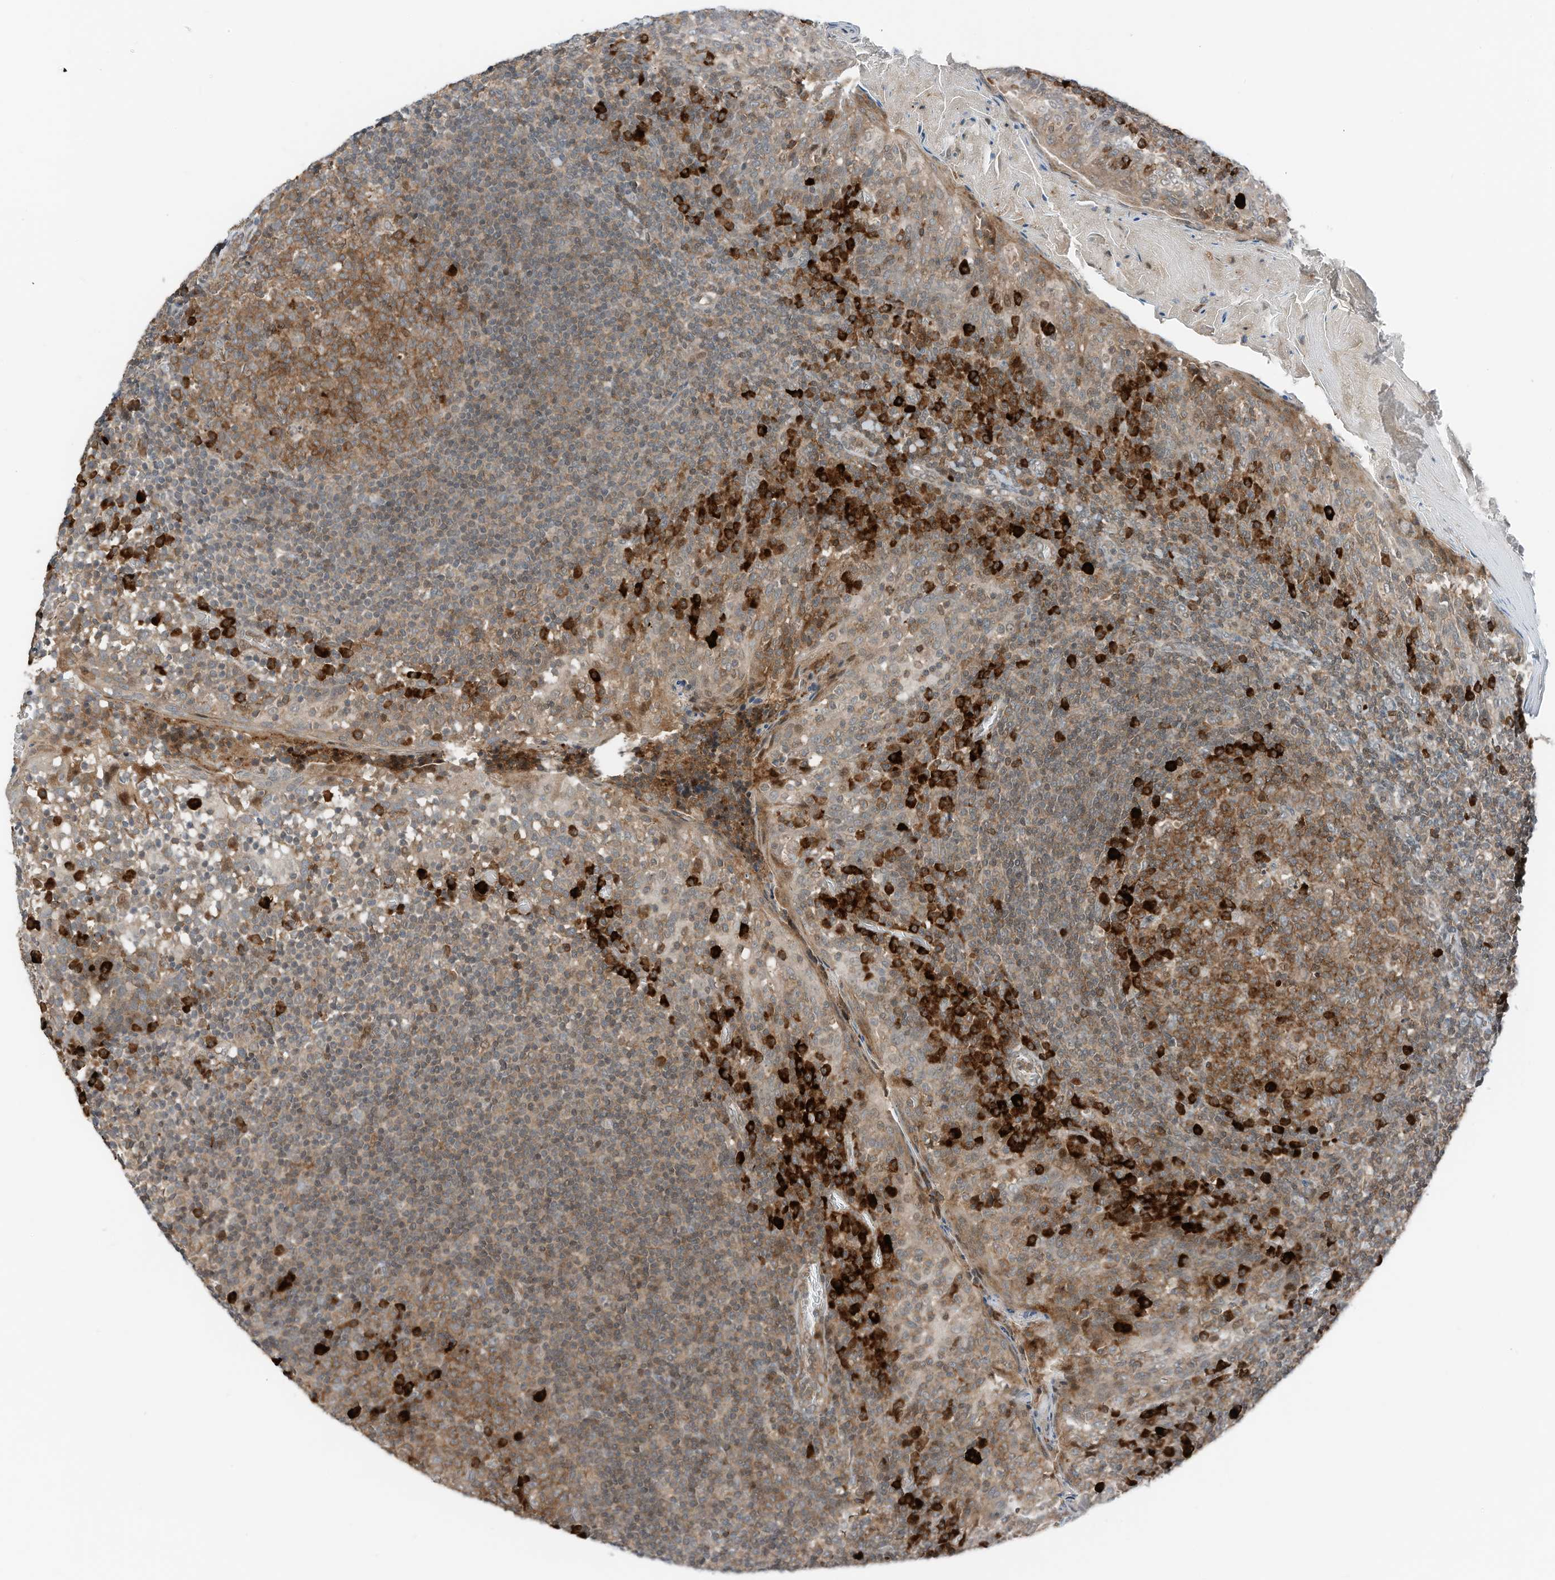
{"staining": {"intensity": "moderate", "quantity": ">75%", "location": "cytoplasmic/membranous"}, "tissue": "tonsil", "cell_type": "Germinal center cells", "image_type": "normal", "snomed": [{"axis": "morphology", "description": "Normal tissue, NOS"}, {"axis": "topography", "description": "Tonsil"}], "caption": "This micrograph displays normal tonsil stained with immunohistochemistry (IHC) to label a protein in brown. The cytoplasmic/membranous of germinal center cells show moderate positivity for the protein. Nuclei are counter-stained blue.", "gene": "RMND1", "patient": {"sex": "female", "age": 19}}